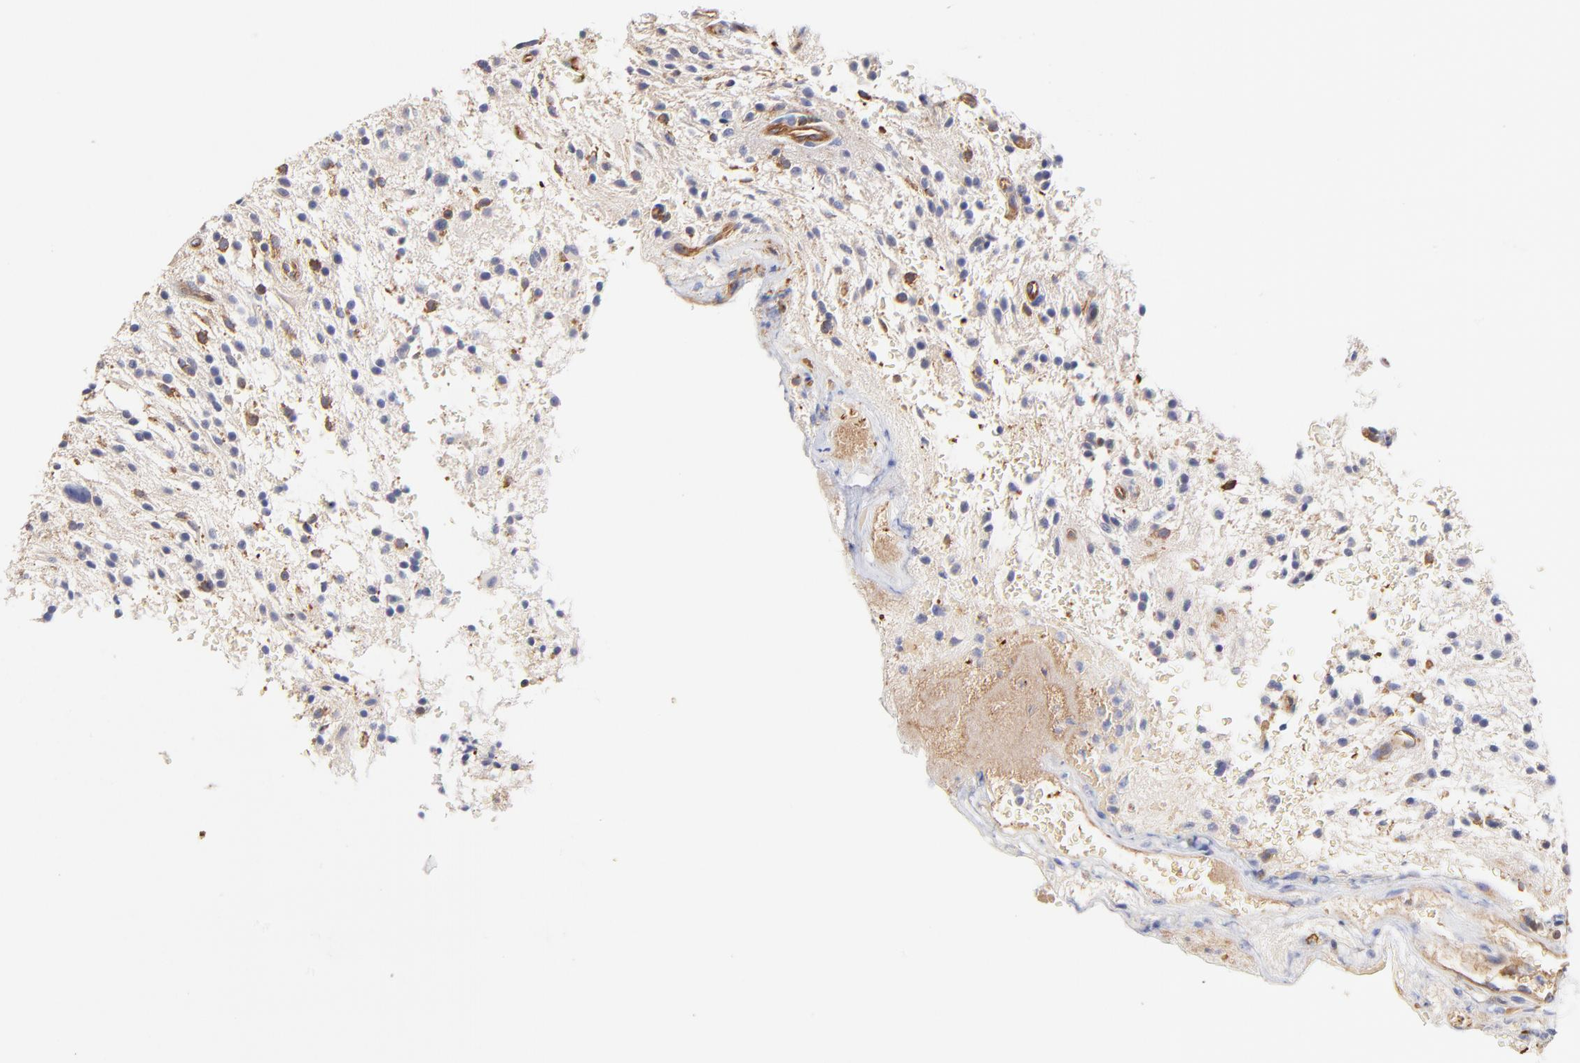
{"staining": {"intensity": "moderate", "quantity": "<25%", "location": "cytoplasmic/membranous"}, "tissue": "glioma", "cell_type": "Tumor cells", "image_type": "cancer", "snomed": [{"axis": "morphology", "description": "Glioma, malignant, NOS"}, {"axis": "topography", "description": "Cerebellum"}], "caption": "This photomicrograph reveals IHC staining of glioma, with low moderate cytoplasmic/membranous expression in approximately <25% of tumor cells.", "gene": "CD2AP", "patient": {"sex": "female", "age": 10}}